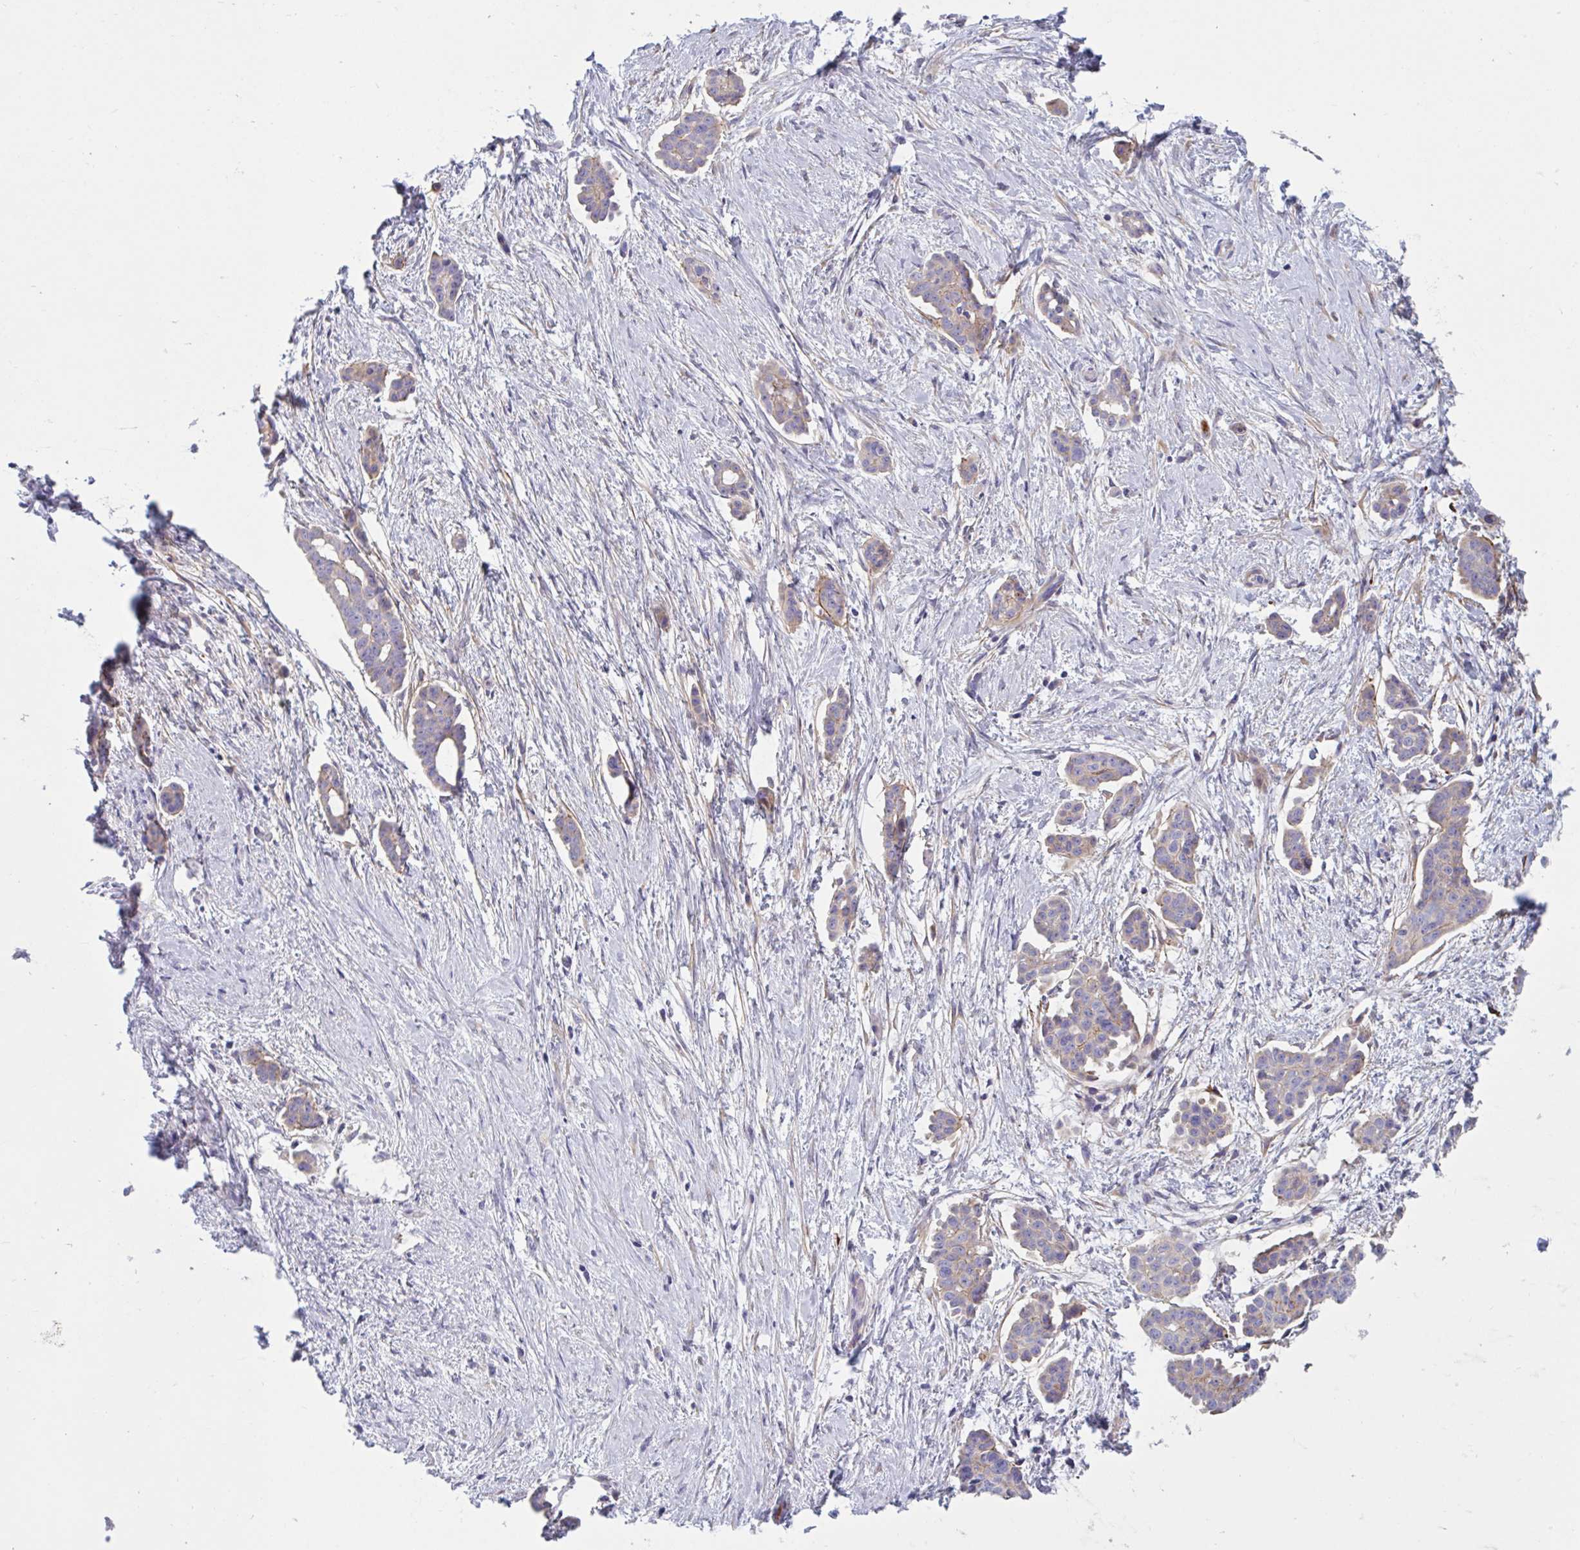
{"staining": {"intensity": "weak", "quantity": ">75%", "location": "cytoplasmic/membranous"}, "tissue": "ovarian cancer", "cell_type": "Tumor cells", "image_type": "cancer", "snomed": [{"axis": "morphology", "description": "Cystadenocarcinoma, serous, NOS"}, {"axis": "topography", "description": "Ovary"}], "caption": "IHC (DAB (3,3'-diaminobenzidine)) staining of human ovarian cancer displays weak cytoplasmic/membranous protein staining in about >75% of tumor cells.", "gene": "OXLD1", "patient": {"sex": "female", "age": 50}}